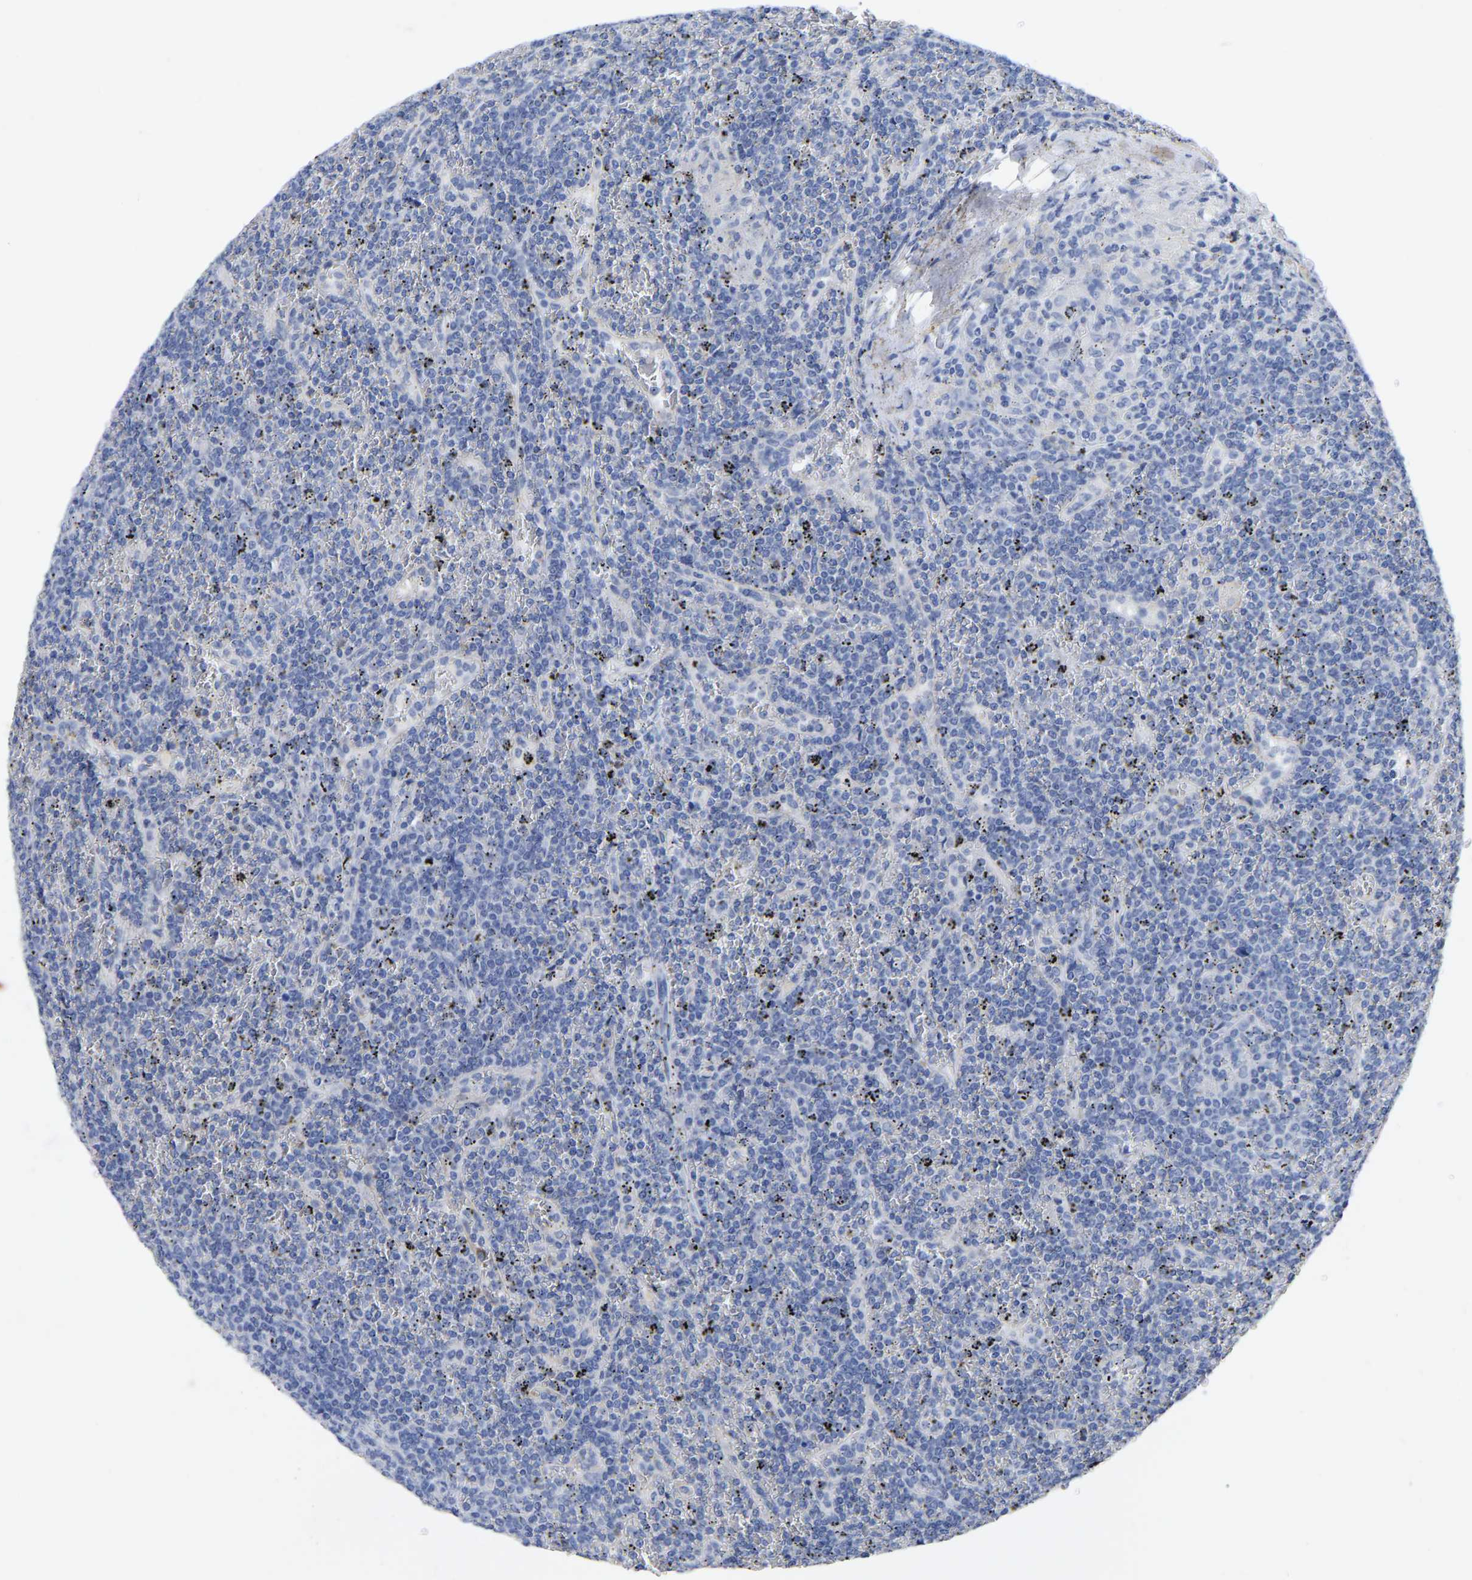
{"staining": {"intensity": "negative", "quantity": "none", "location": "none"}, "tissue": "lymphoma", "cell_type": "Tumor cells", "image_type": "cancer", "snomed": [{"axis": "morphology", "description": "Malignant lymphoma, non-Hodgkin's type, Low grade"}, {"axis": "topography", "description": "Spleen"}], "caption": "This is a photomicrograph of immunohistochemistry staining of low-grade malignant lymphoma, non-Hodgkin's type, which shows no staining in tumor cells.", "gene": "ANXA13", "patient": {"sex": "female", "age": 19}}